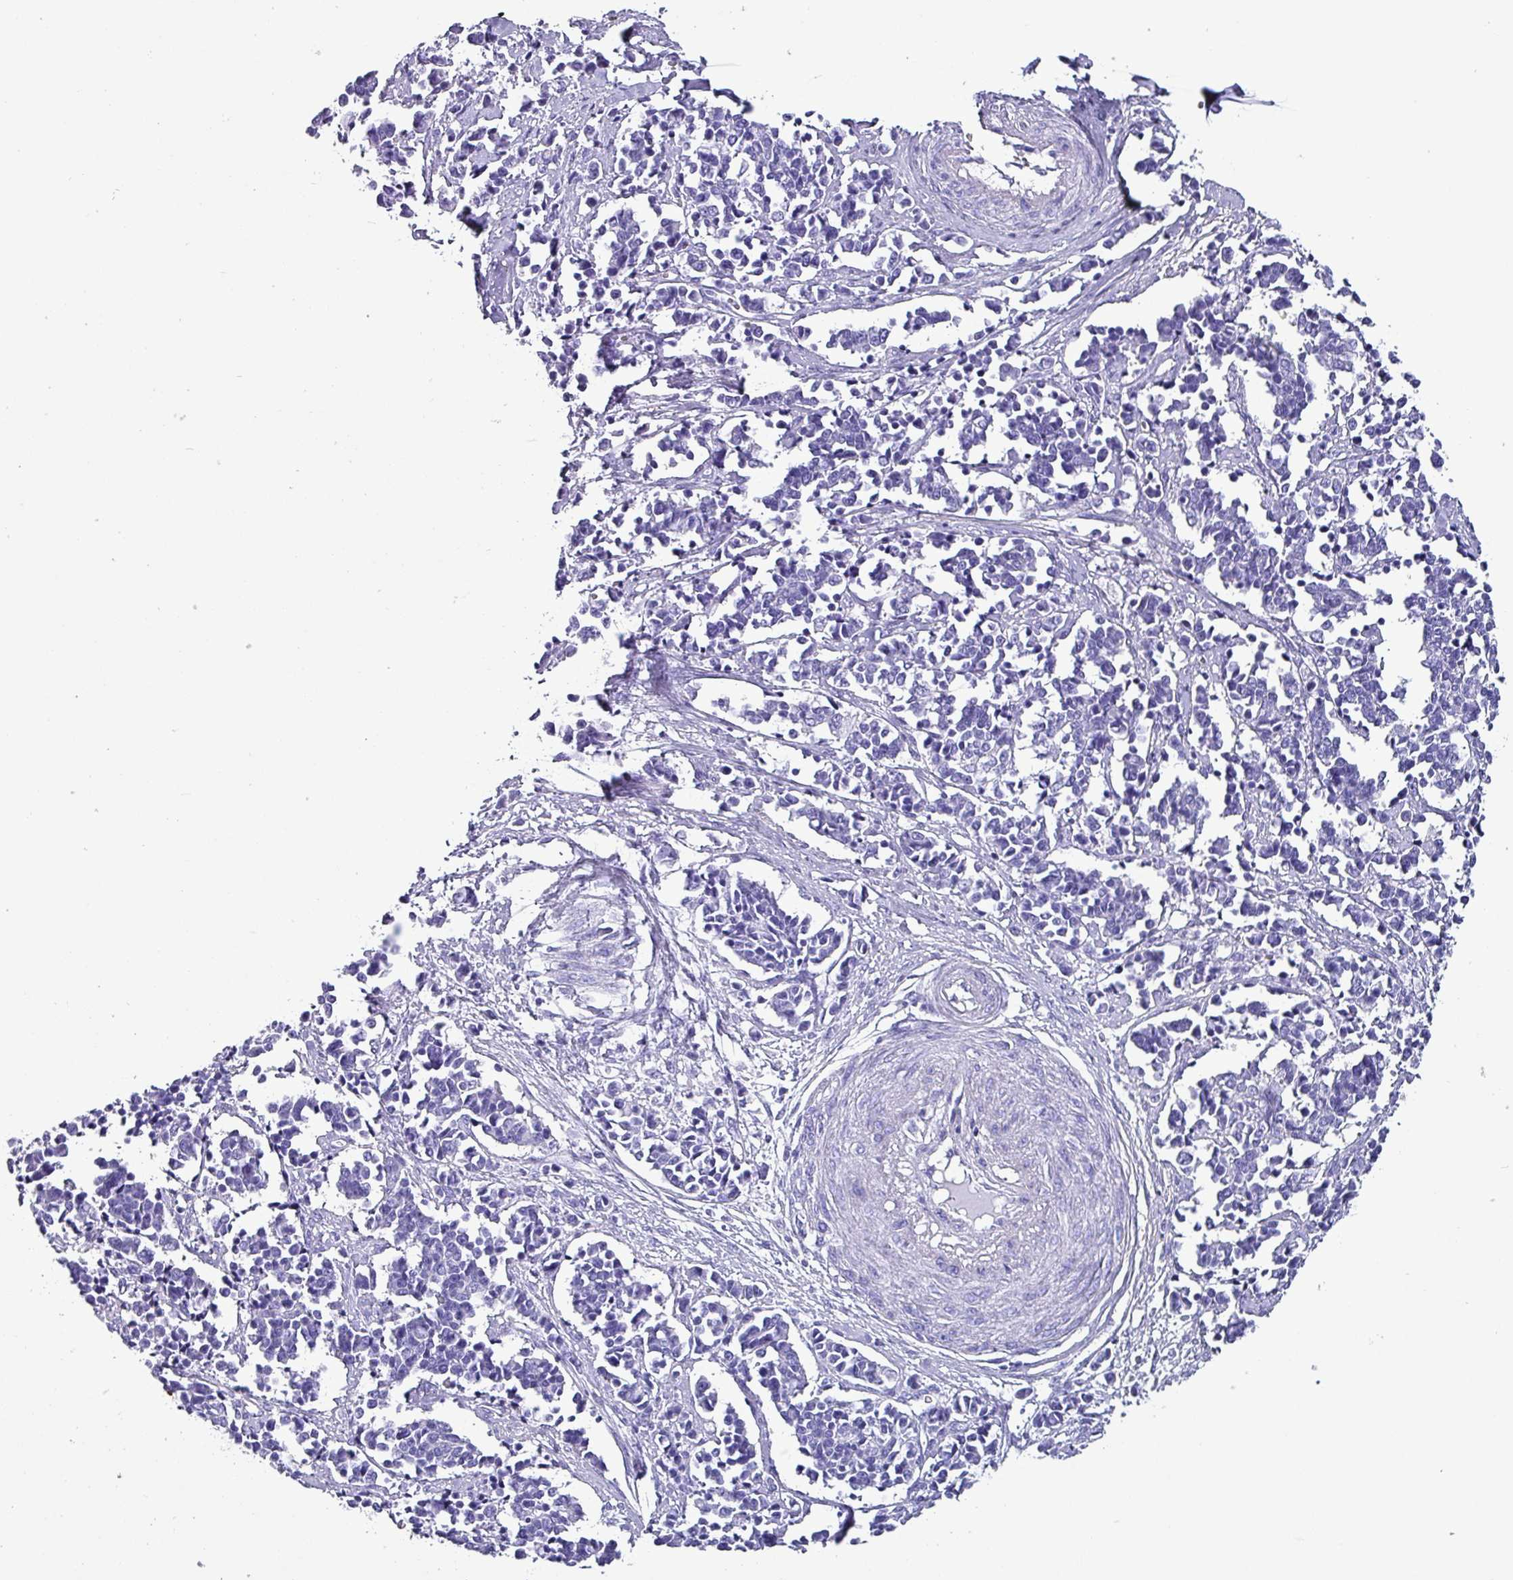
{"staining": {"intensity": "negative", "quantity": "none", "location": "none"}, "tissue": "cervical cancer", "cell_type": "Tumor cells", "image_type": "cancer", "snomed": [{"axis": "morphology", "description": "Normal tissue, NOS"}, {"axis": "morphology", "description": "Squamous cell carcinoma, NOS"}, {"axis": "topography", "description": "Cervix"}], "caption": "IHC of cervical cancer shows no positivity in tumor cells.", "gene": "KRT6C", "patient": {"sex": "female", "age": 35}}